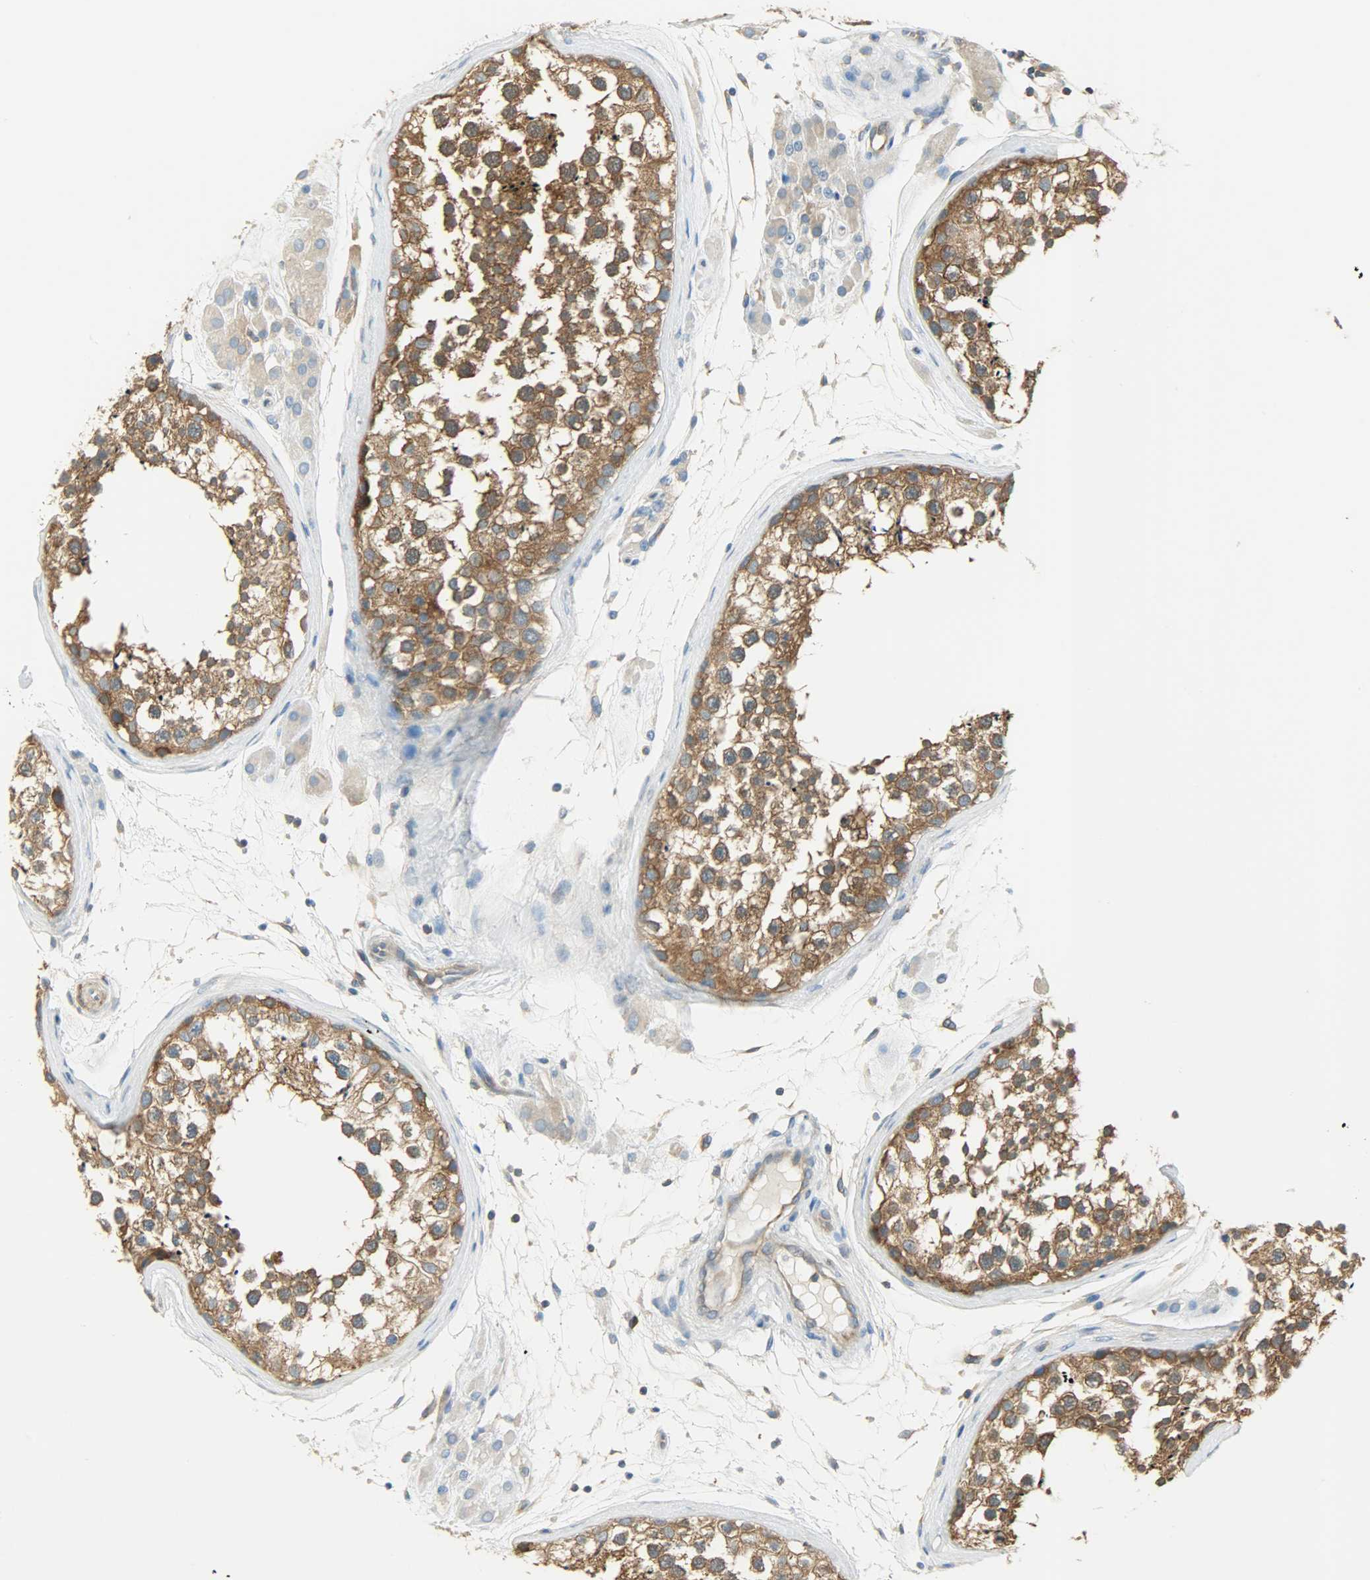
{"staining": {"intensity": "strong", "quantity": ">75%", "location": "cytoplasmic/membranous"}, "tissue": "testis", "cell_type": "Cells in seminiferous ducts", "image_type": "normal", "snomed": [{"axis": "morphology", "description": "Normal tissue, NOS"}, {"axis": "topography", "description": "Testis"}], "caption": "Testis stained for a protein (brown) reveals strong cytoplasmic/membranous positive staining in approximately >75% of cells in seminiferous ducts.", "gene": "TSC22D2", "patient": {"sex": "male", "age": 46}}